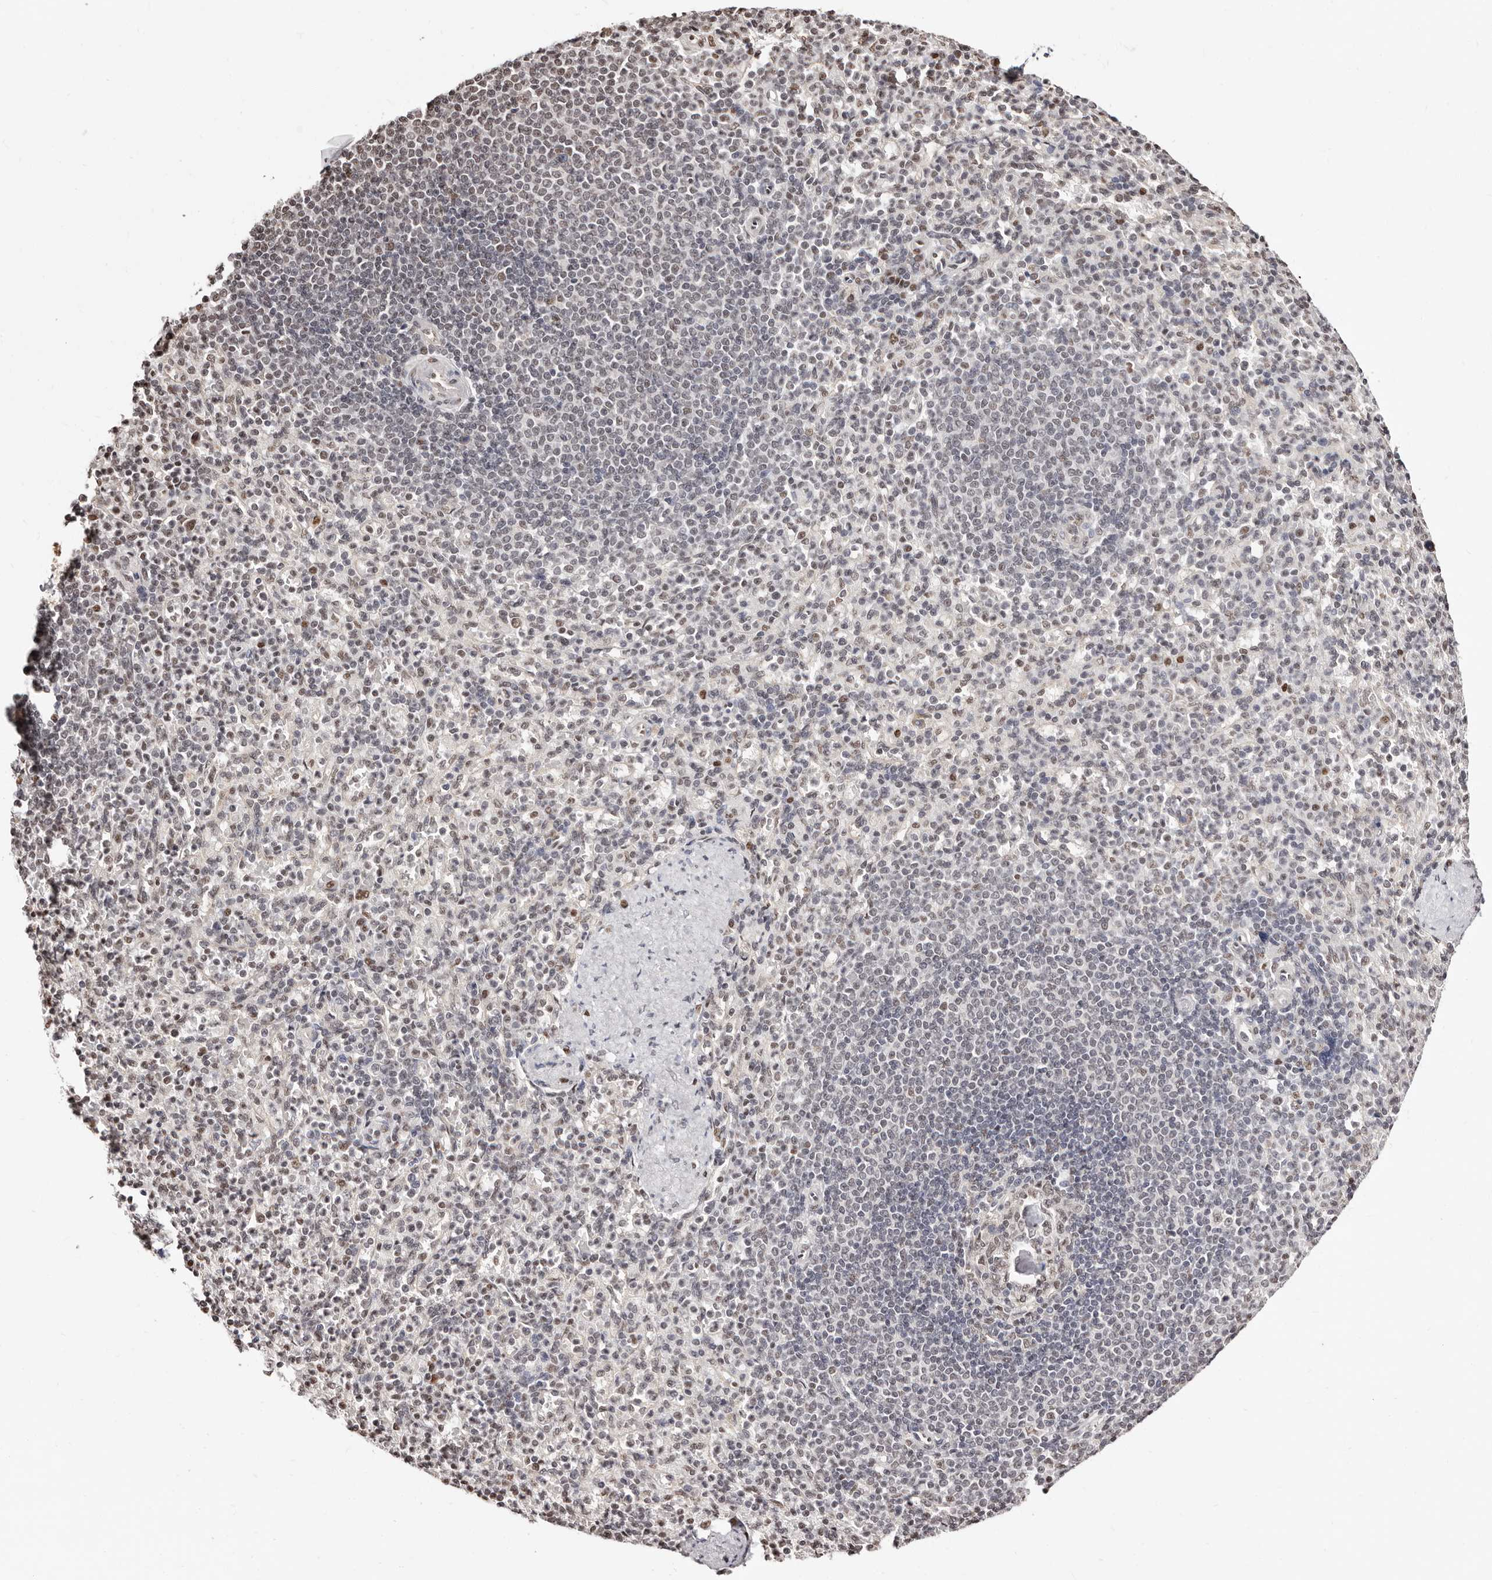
{"staining": {"intensity": "moderate", "quantity": "<25%", "location": "nuclear"}, "tissue": "spleen", "cell_type": "Cells in red pulp", "image_type": "normal", "snomed": [{"axis": "morphology", "description": "Normal tissue, NOS"}, {"axis": "topography", "description": "Spleen"}], "caption": "Immunohistochemistry image of normal human spleen stained for a protein (brown), which demonstrates low levels of moderate nuclear positivity in approximately <25% of cells in red pulp.", "gene": "BICRAL", "patient": {"sex": "female", "age": 74}}